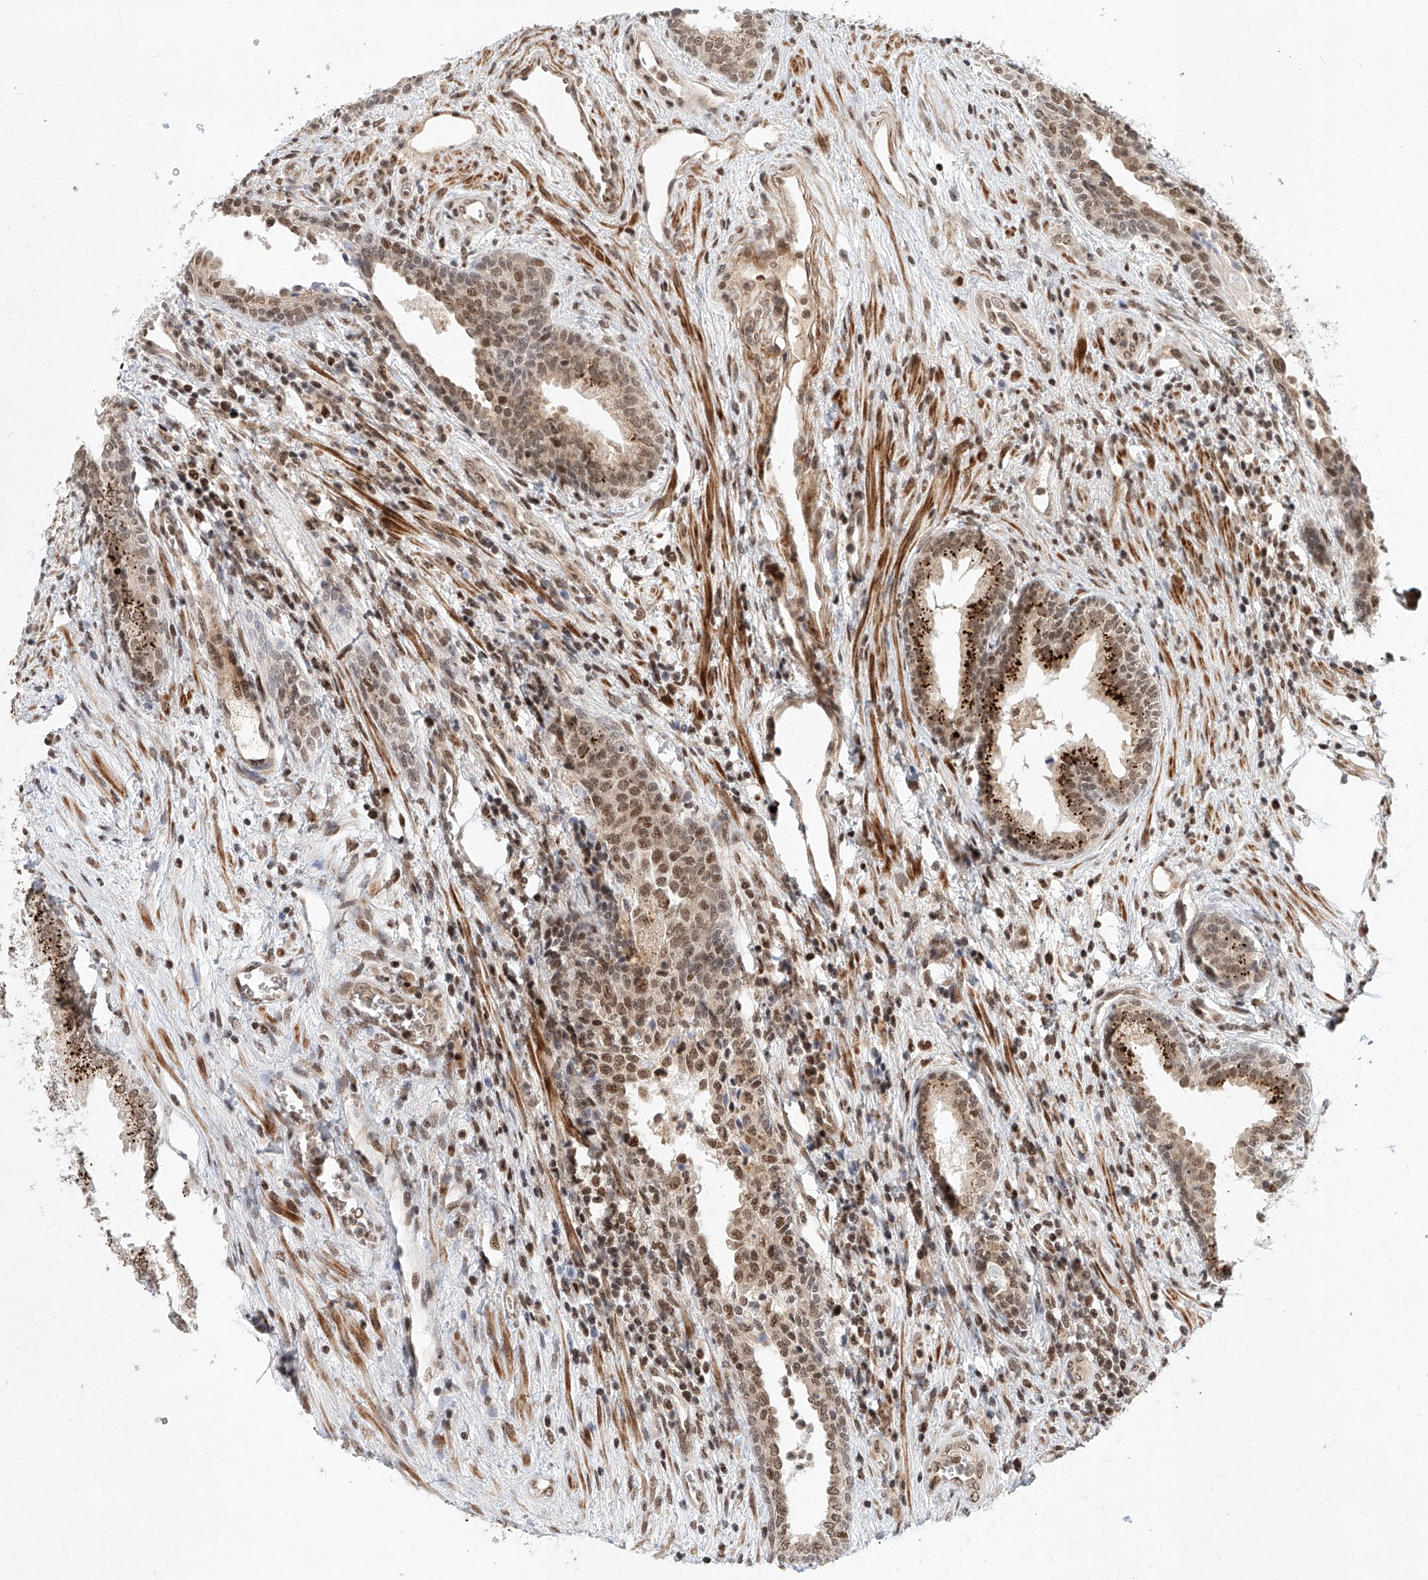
{"staining": {"intensity": "moderate", "quantity": ">75%", "location": "nuclear"}, "tissue": "prostate", "cell_type": "Glandular cells", "image_type": "normal", "snomed": [{"axis": "morphology", "description": "Normal tissue, NOS"}, {"axis": "topography", "description": "Prostate"}], "caption": "This image reveals immunohistochemistry staining of normal prostate, with medium moderate nuclear staining in approximately >75% of glandular cells.", "gene": "ZNF470", "patient": {"sex": "male", "age": 76}}